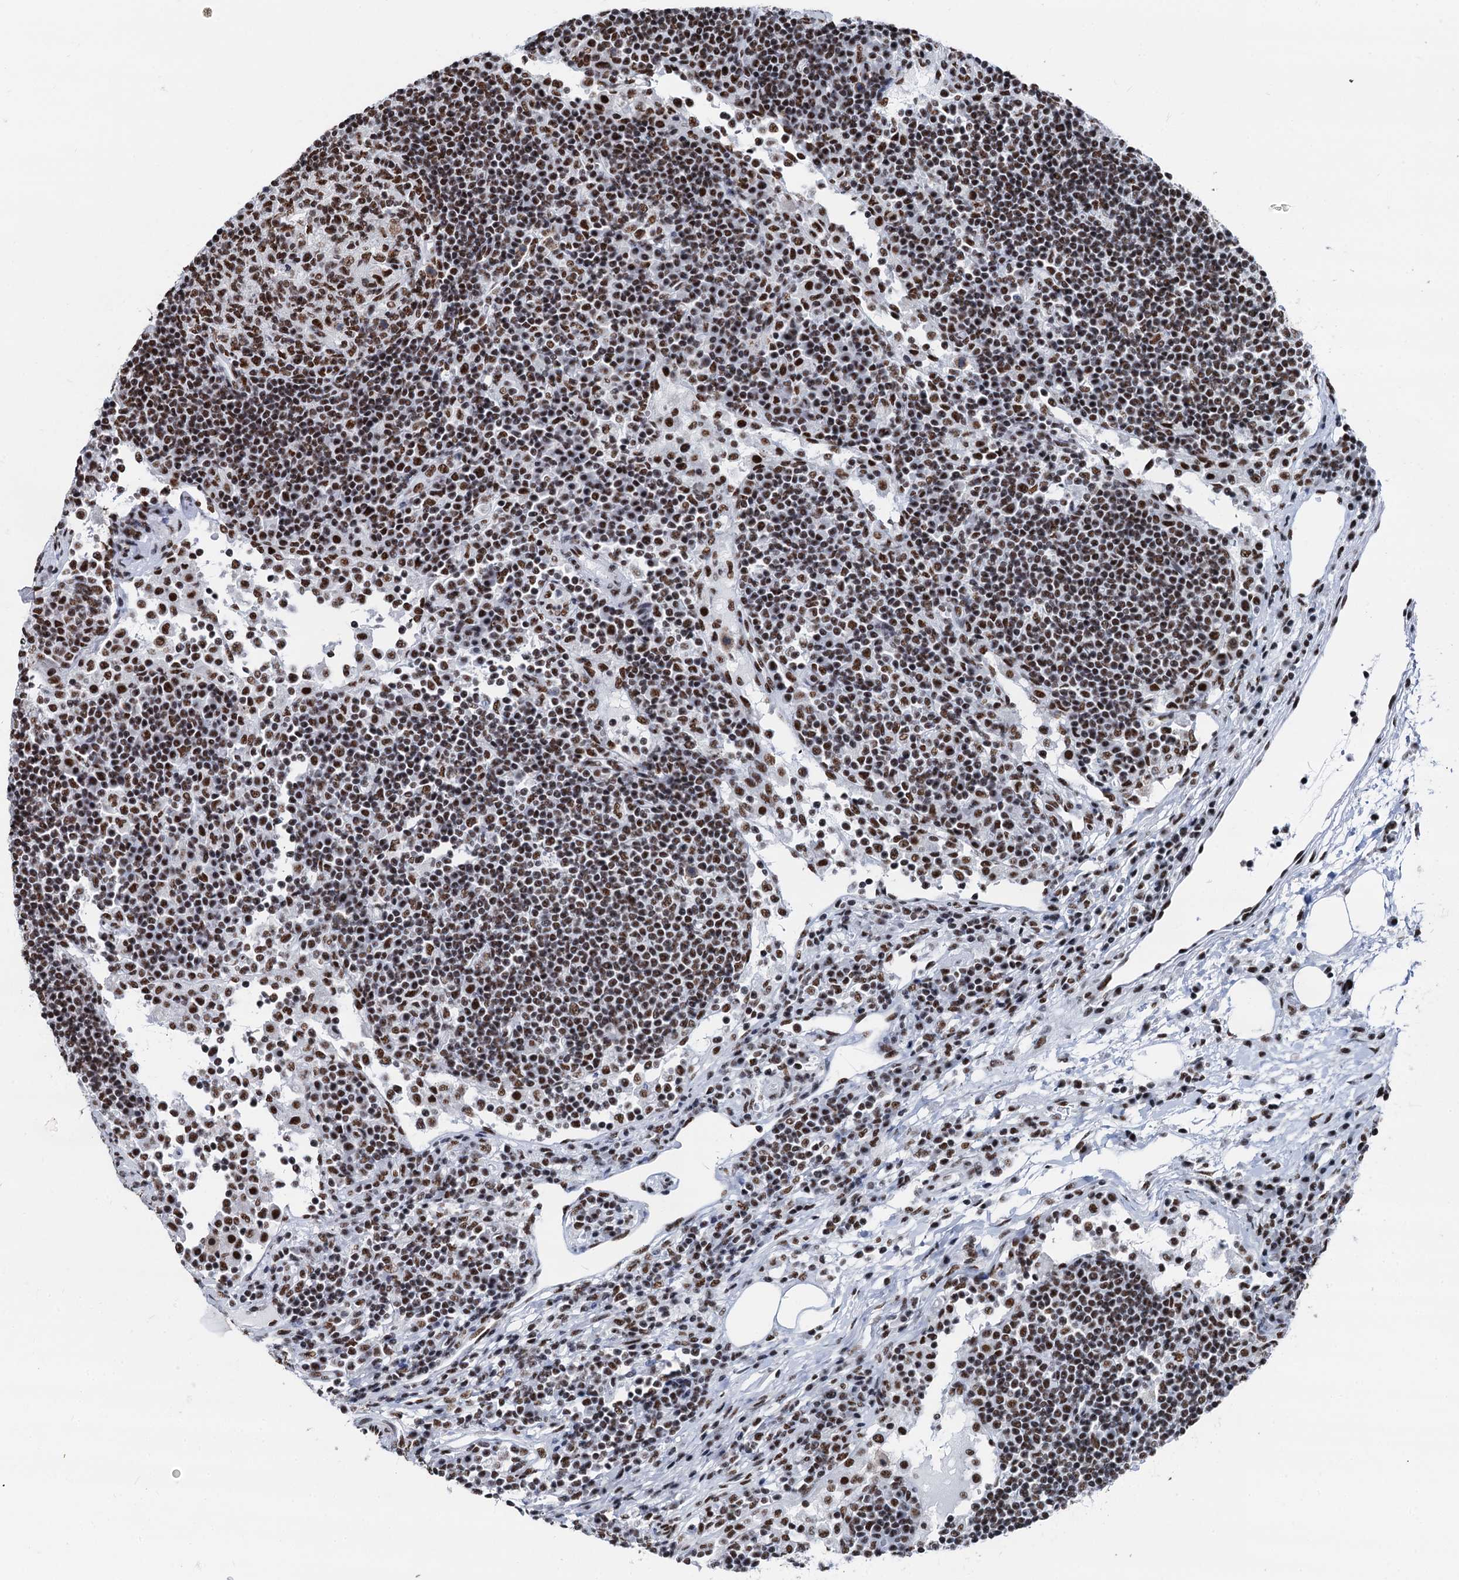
{"staining": {"intensity": "moderate", "quantity": ">75%", "location": "nuclear"}, "tissue": "lymph node", "cell_type": "Germinal center cells", "image_type": "normal", "snomed": [{"axis": "morphology", "description": "Normal tissue, NOS"}, {"axis": "topography", "description": "Lymph node"}], "caption": "A medium amount of moderate nuclear staining is identified in approximately >75% of germinal center cells in benign lymph node.", "gene": "DDX23", "patient": {"sex": "female", "age": 53}}